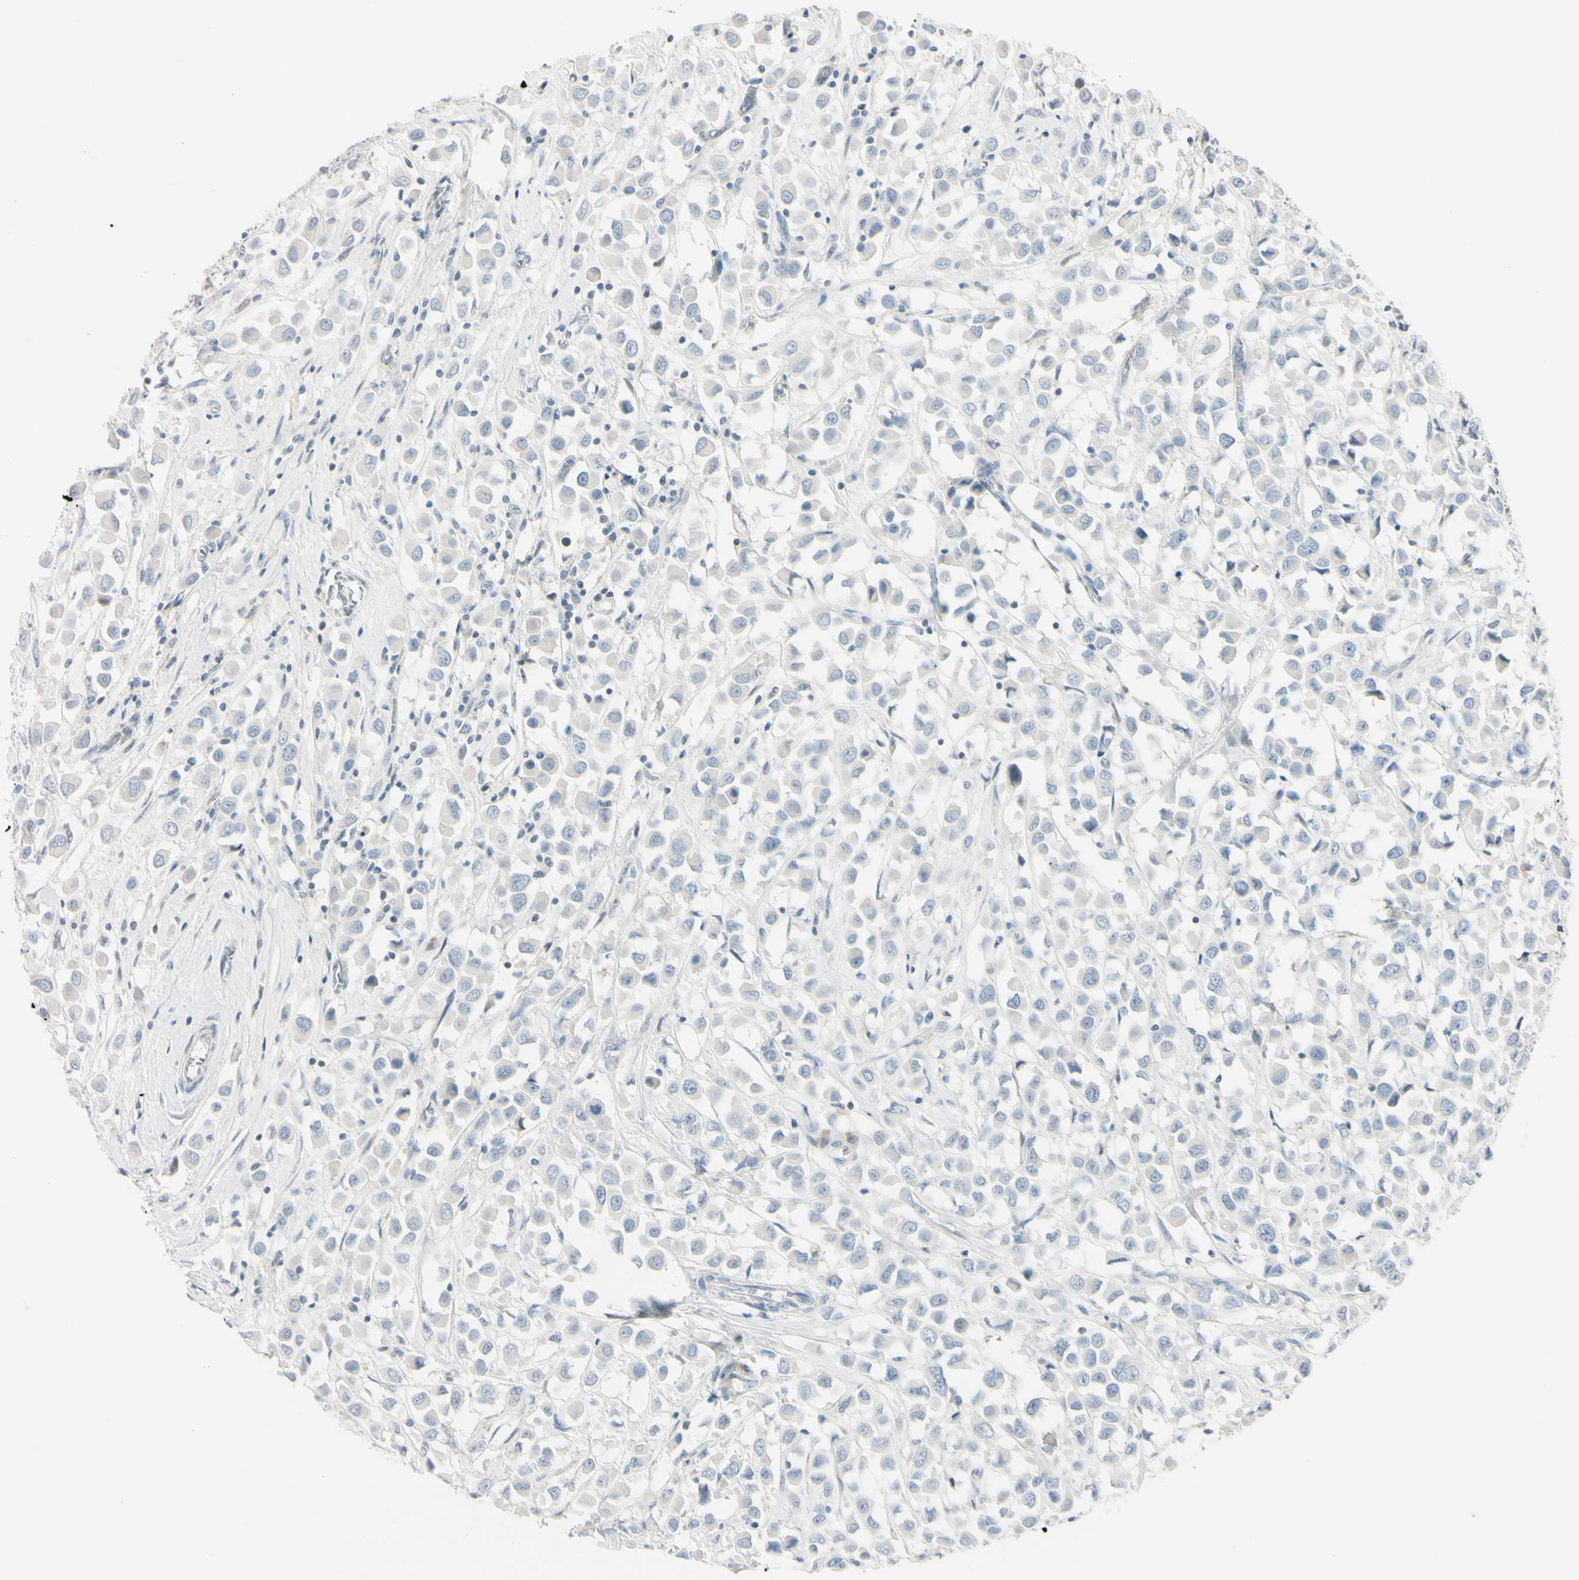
{"staining": {"intensity": "negative", "quantity": "none", "location": "none"}, "tissue": "breast cancer", "cell_type": "Tumor cells", "image_type": "cancer", "snomed": [{"axis": "morphology", "description": "Duct carcinoma"}, {"axis": "topography", "description": "Breast"}], "caption": "DAB immunohistochemical staining of human breast cancer (invasive ductal carcinoma) displays no significant staining in tumor cells.", "gene": "ASB9", "patient": {"sex": "female", "age": 61}}